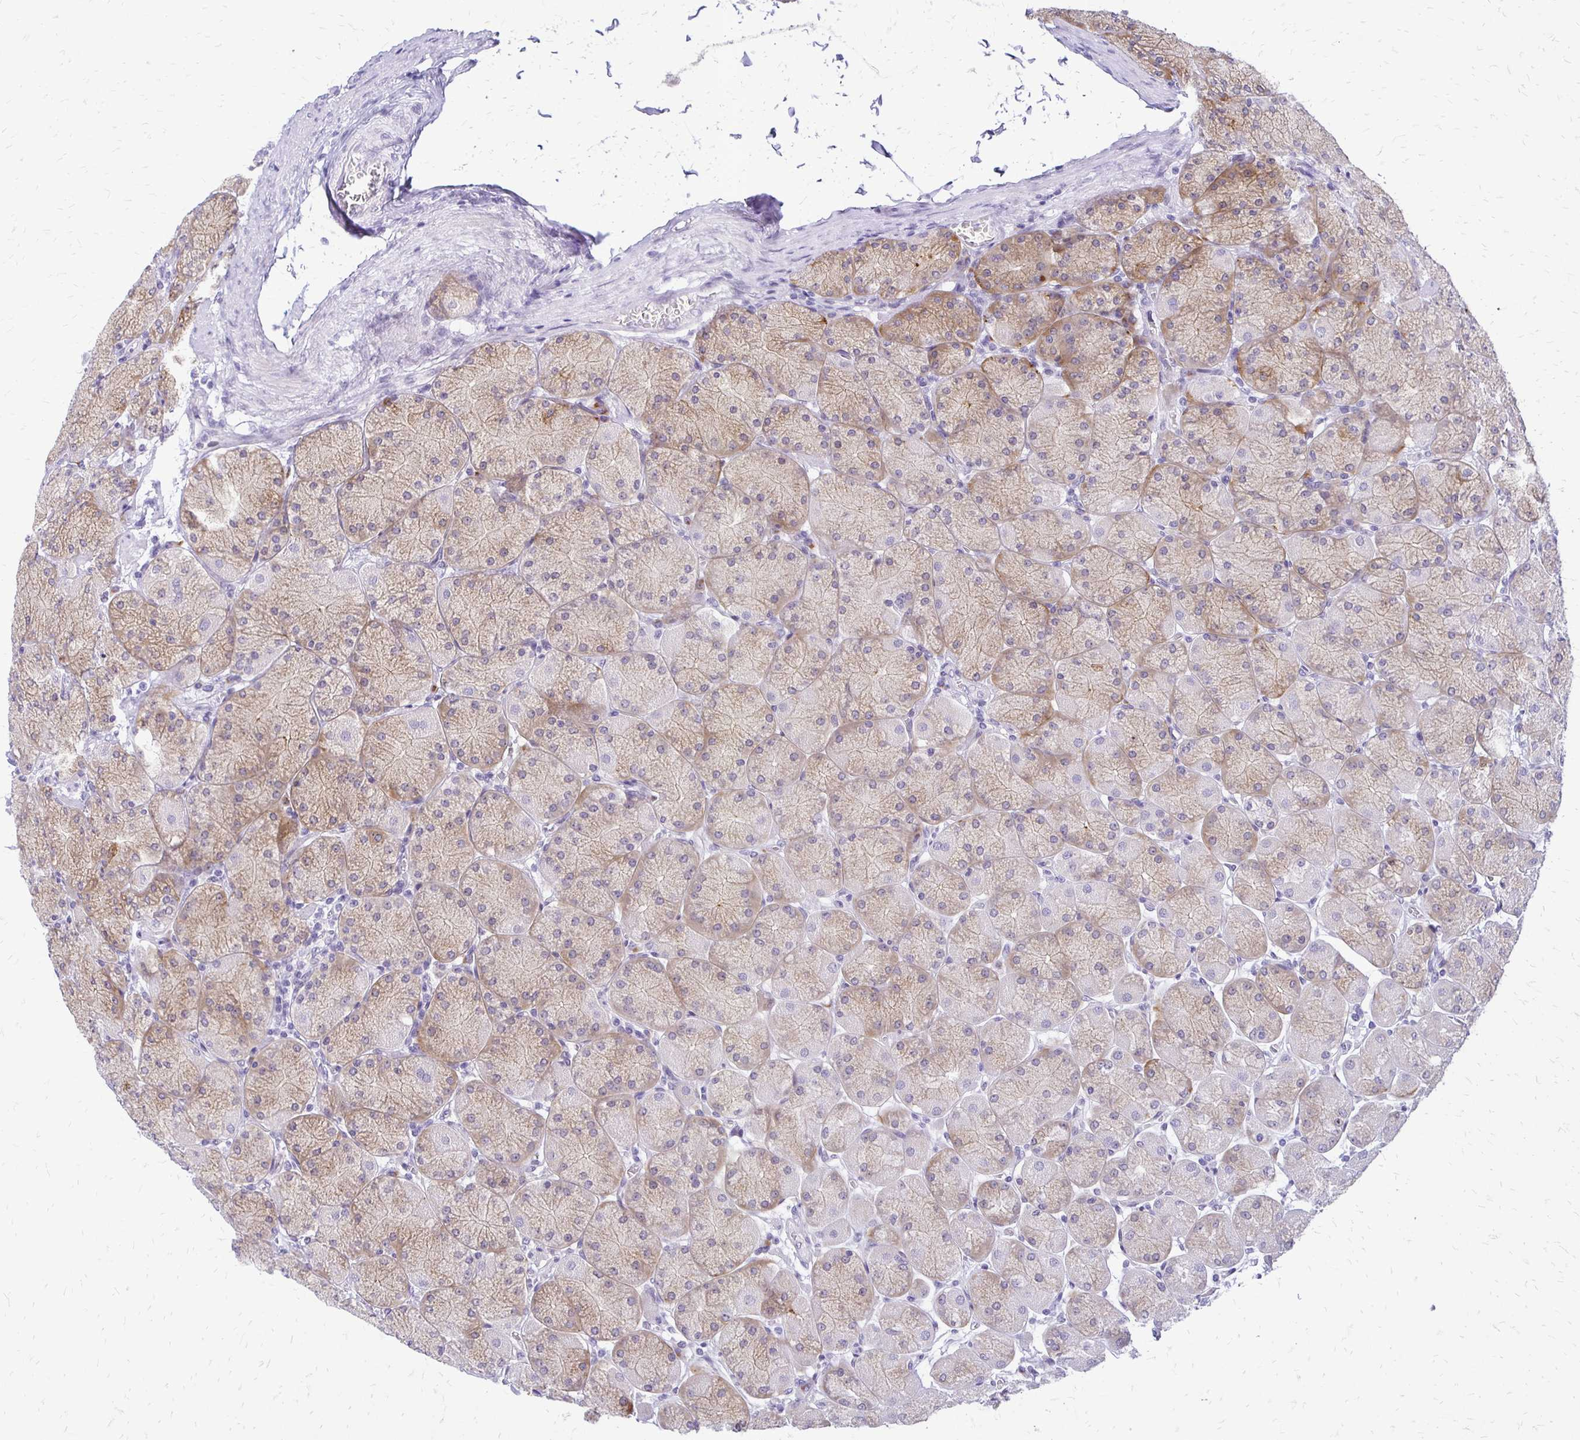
{"staining": {"intensity": "moderate", "quantity": "<25%", "location": "cytoplasmic/membranous"}, "tissue": "stomach", "cell_type": "Glandular cells", "image_type": "normal", "snomed": [{"axis": "morphology", "description": "Normal tissue, NOS"}, {"axis": "topography", "description": "Stomach, upper"}], "caption": "Protein expression analysis of benign stomach exhibits moderate cytoplasmic/membranous expression in about <25% of glandular cells.", "gene": "EPYC", "patient": {"sex": "female", "age": 56}}